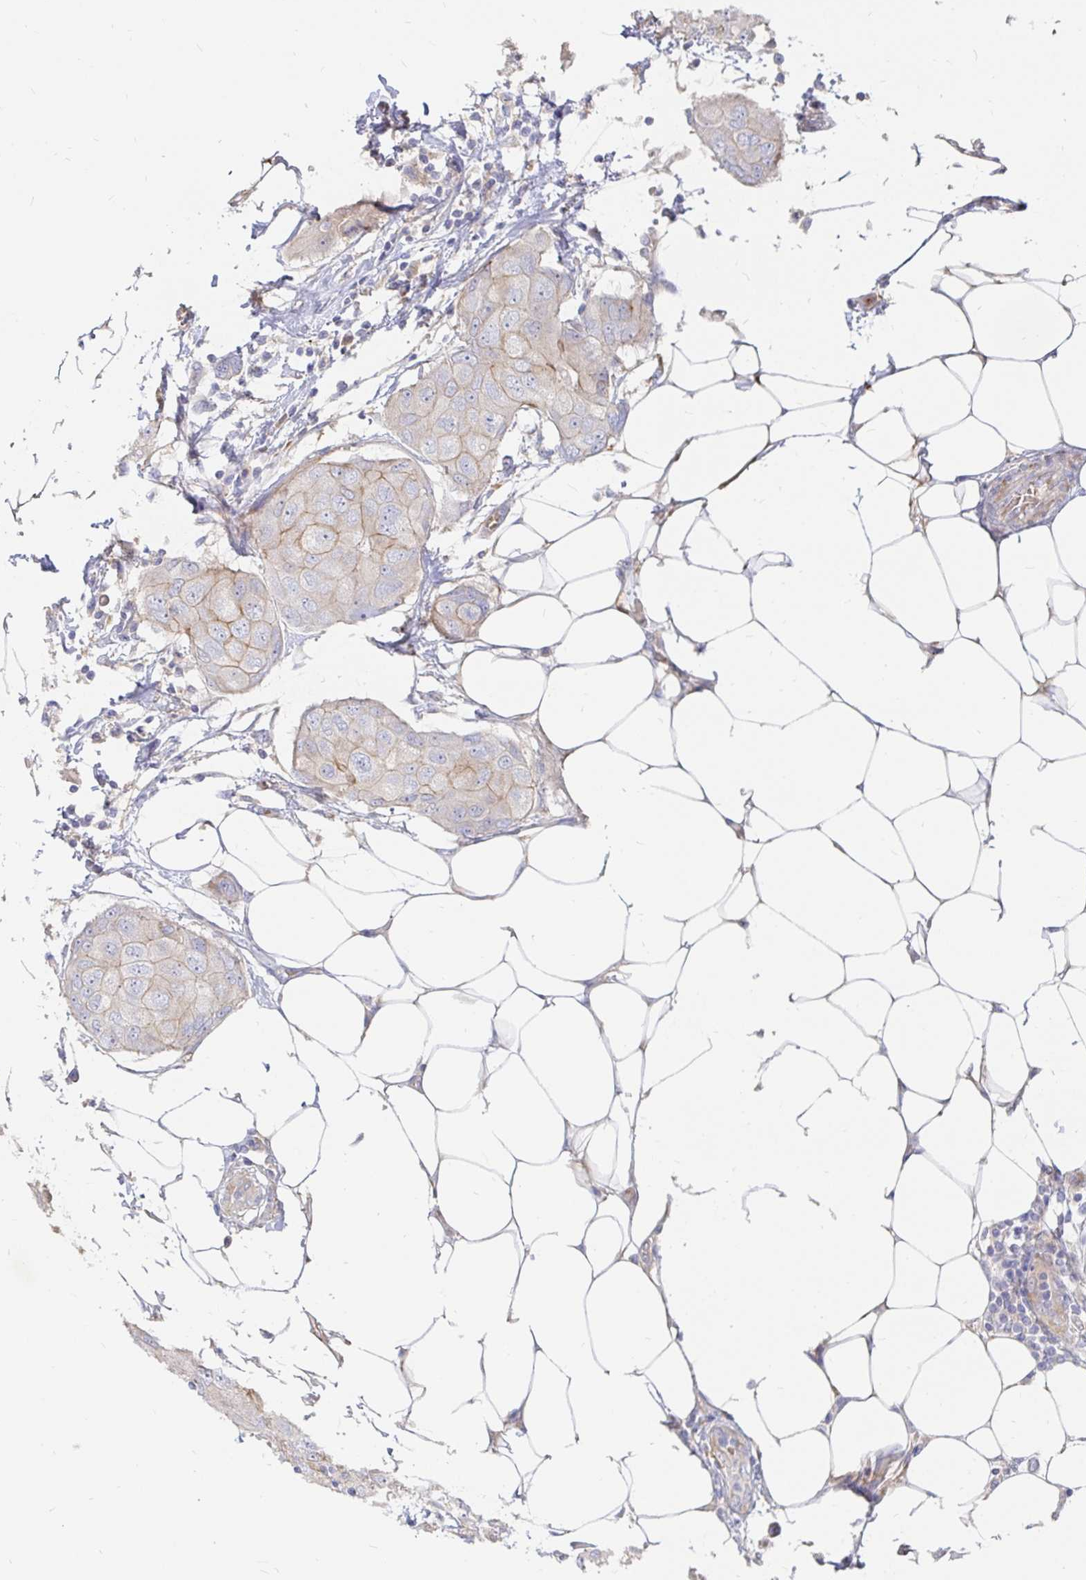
{"staining": {"intensity": "weak", "quantity": "<25%", "location": "cytoplasmic/membranous"}, "tissue": "breast cancer", "cell_type": "Tumor cells", "image_type": "cancer", "snomed": [{"axis": "morphology", "description": "Duct carcinoma"}, {"axis": "topography", "description": "Breast"}, {"axis": "topography", "description": "Lymph node"}], "caption": "DAB immunohistochemical staining of breast cancer reveals no significant positivity in tumor cells.", "gene": "KCTD19", "patient": {"sex": "female", "age": 80}}